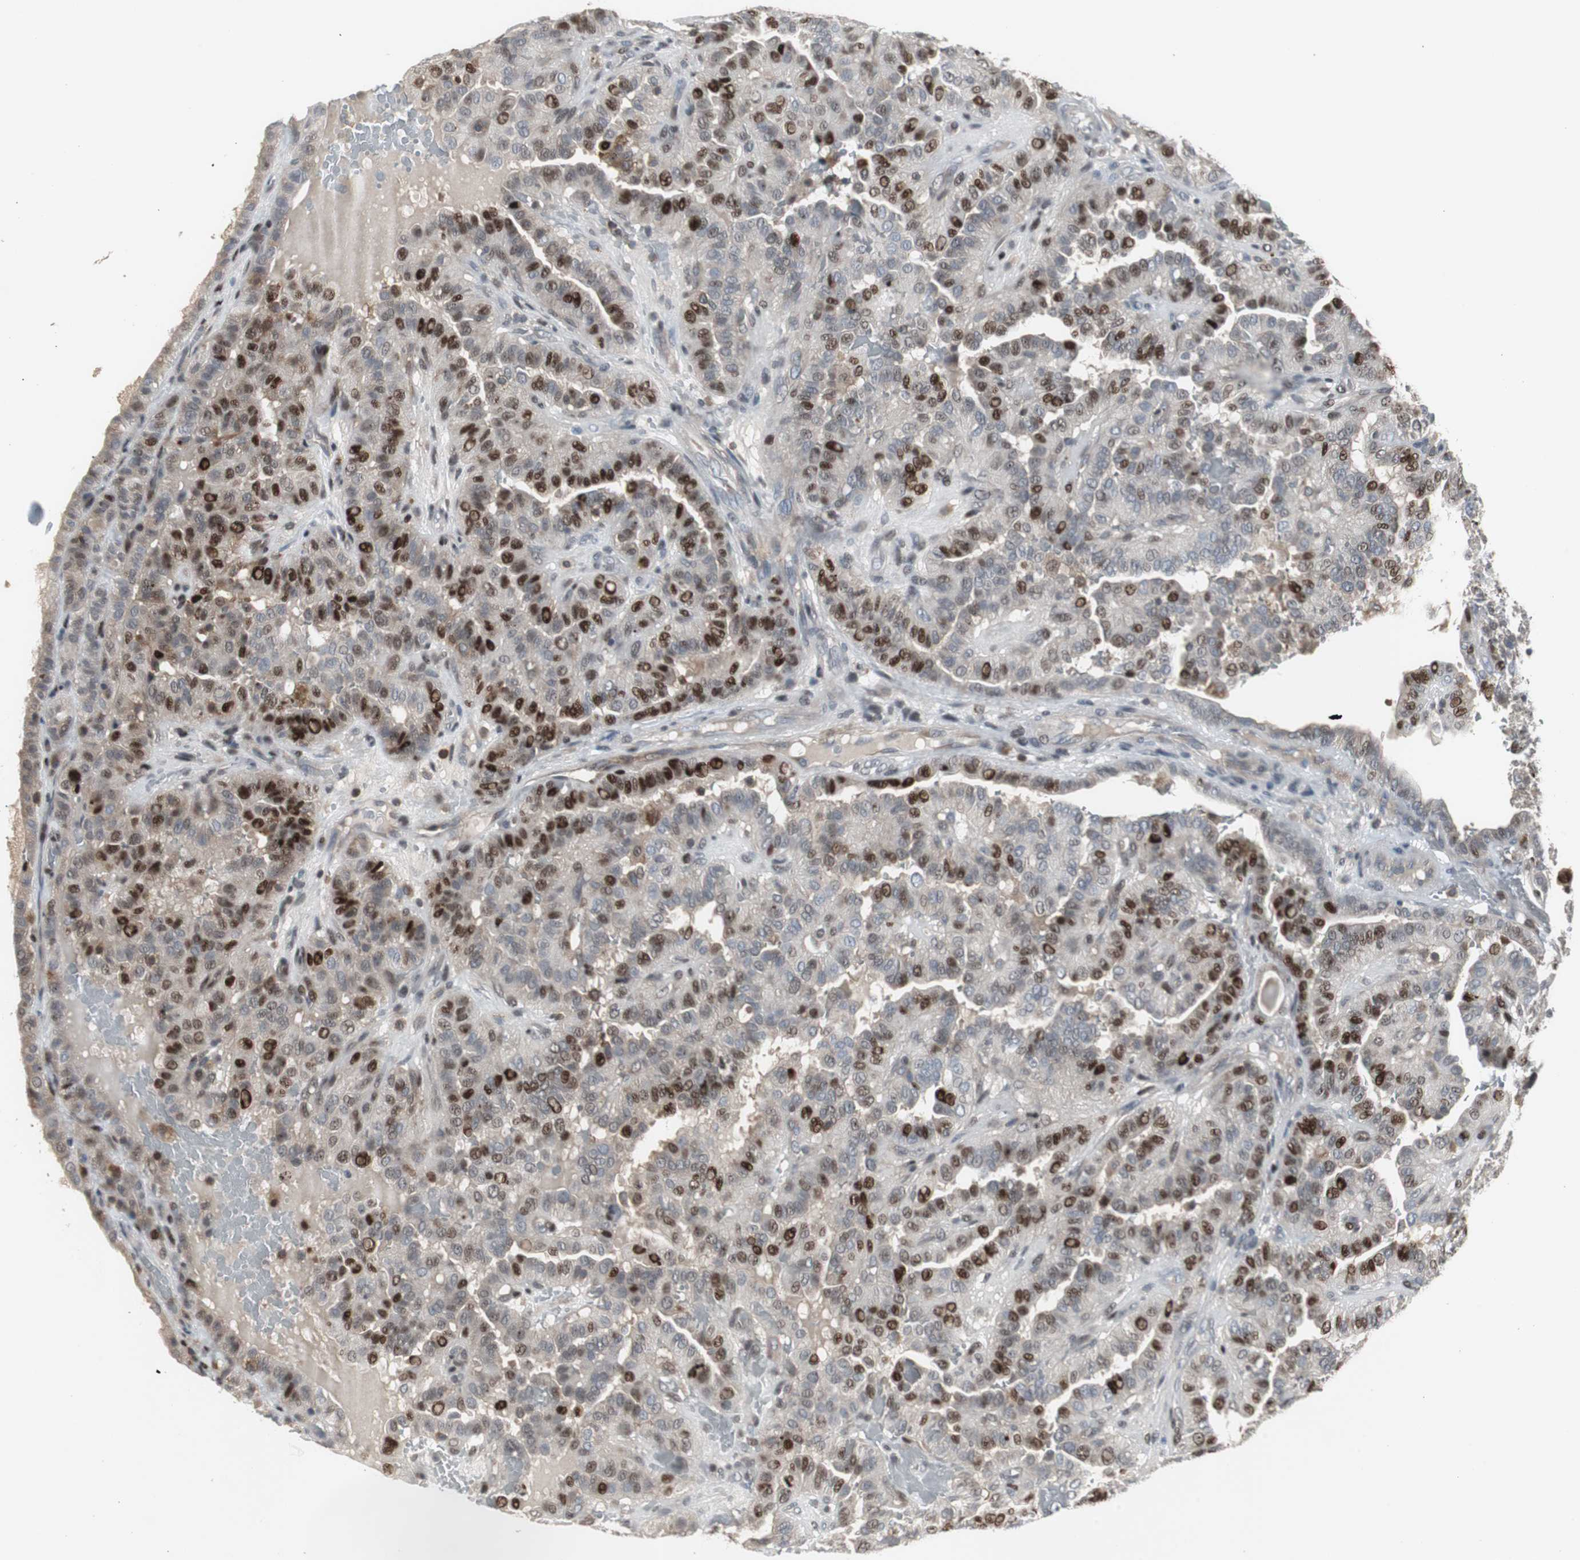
{"staining": {"intensity": "strong", "quantity": "25%-75%", "location": "nuclear"}, "tissue": "thyroid cancer", "cell_type": "Tumor cells", "image_type": "cancer", "snomed": [{"axis": "morphology", "description": "Papillary adenocarcinoma, NOS"}, {"axis": "topography", "description": "Thyroid gland"}], "caption": "The immunohistochemical stain labels strong nuclear positivity in tumor cells of thyroid papillary adenocarcinoma tissue. (Stains: DAB (3,3'-diaminobenzidine) in brown, nuclei in blue, Microscopy: brightfield microscopy at high magnification).", "gene": "GRK2", "patient": {"sex": "male", "age": 77}}